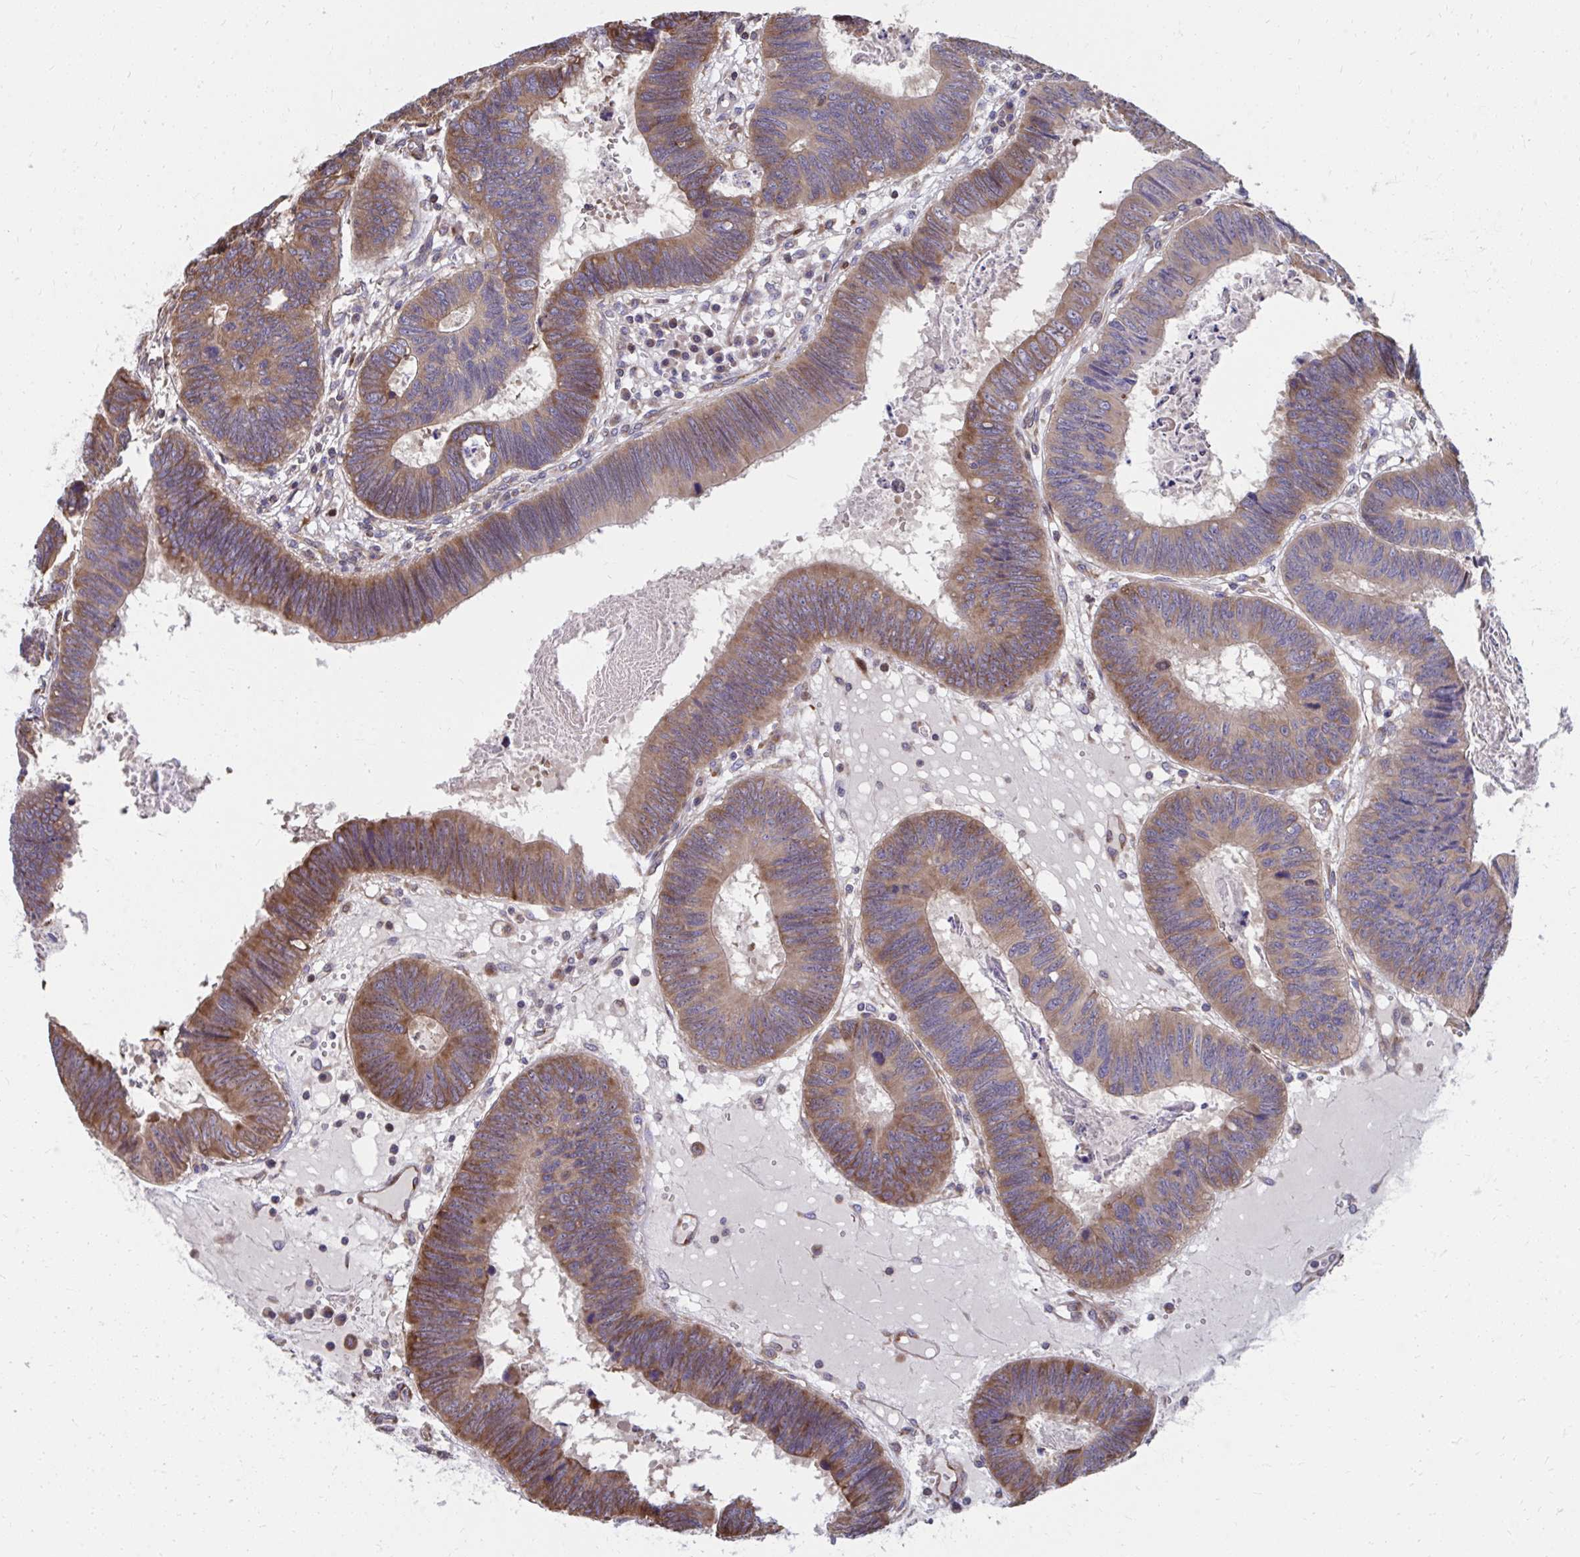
{"staining": {"intensity": "moderate", "quantity": ">75%", "location": "cytoplasmic/membranous"}, "tissue": "colorectal cancer", "cell_type": "Tumor cells", "image_type": "cancer", "snomed": [{"axis": "morphology", "description": "Adenocarcinoma, NOS"}, {"axis": "topography", "description": "Colon"}], "caption": "The photomicrograph exhibits staining of adenocarcinoma (colorectal), revealing moderate cytoplasmic/membranous protein expression (brown color) within tumor cells. The protein of interest is shown in brown color, while the nuclei are stained blue.", "gene": "ZNF778", "patient": {"sex": "male", "age": 62}}